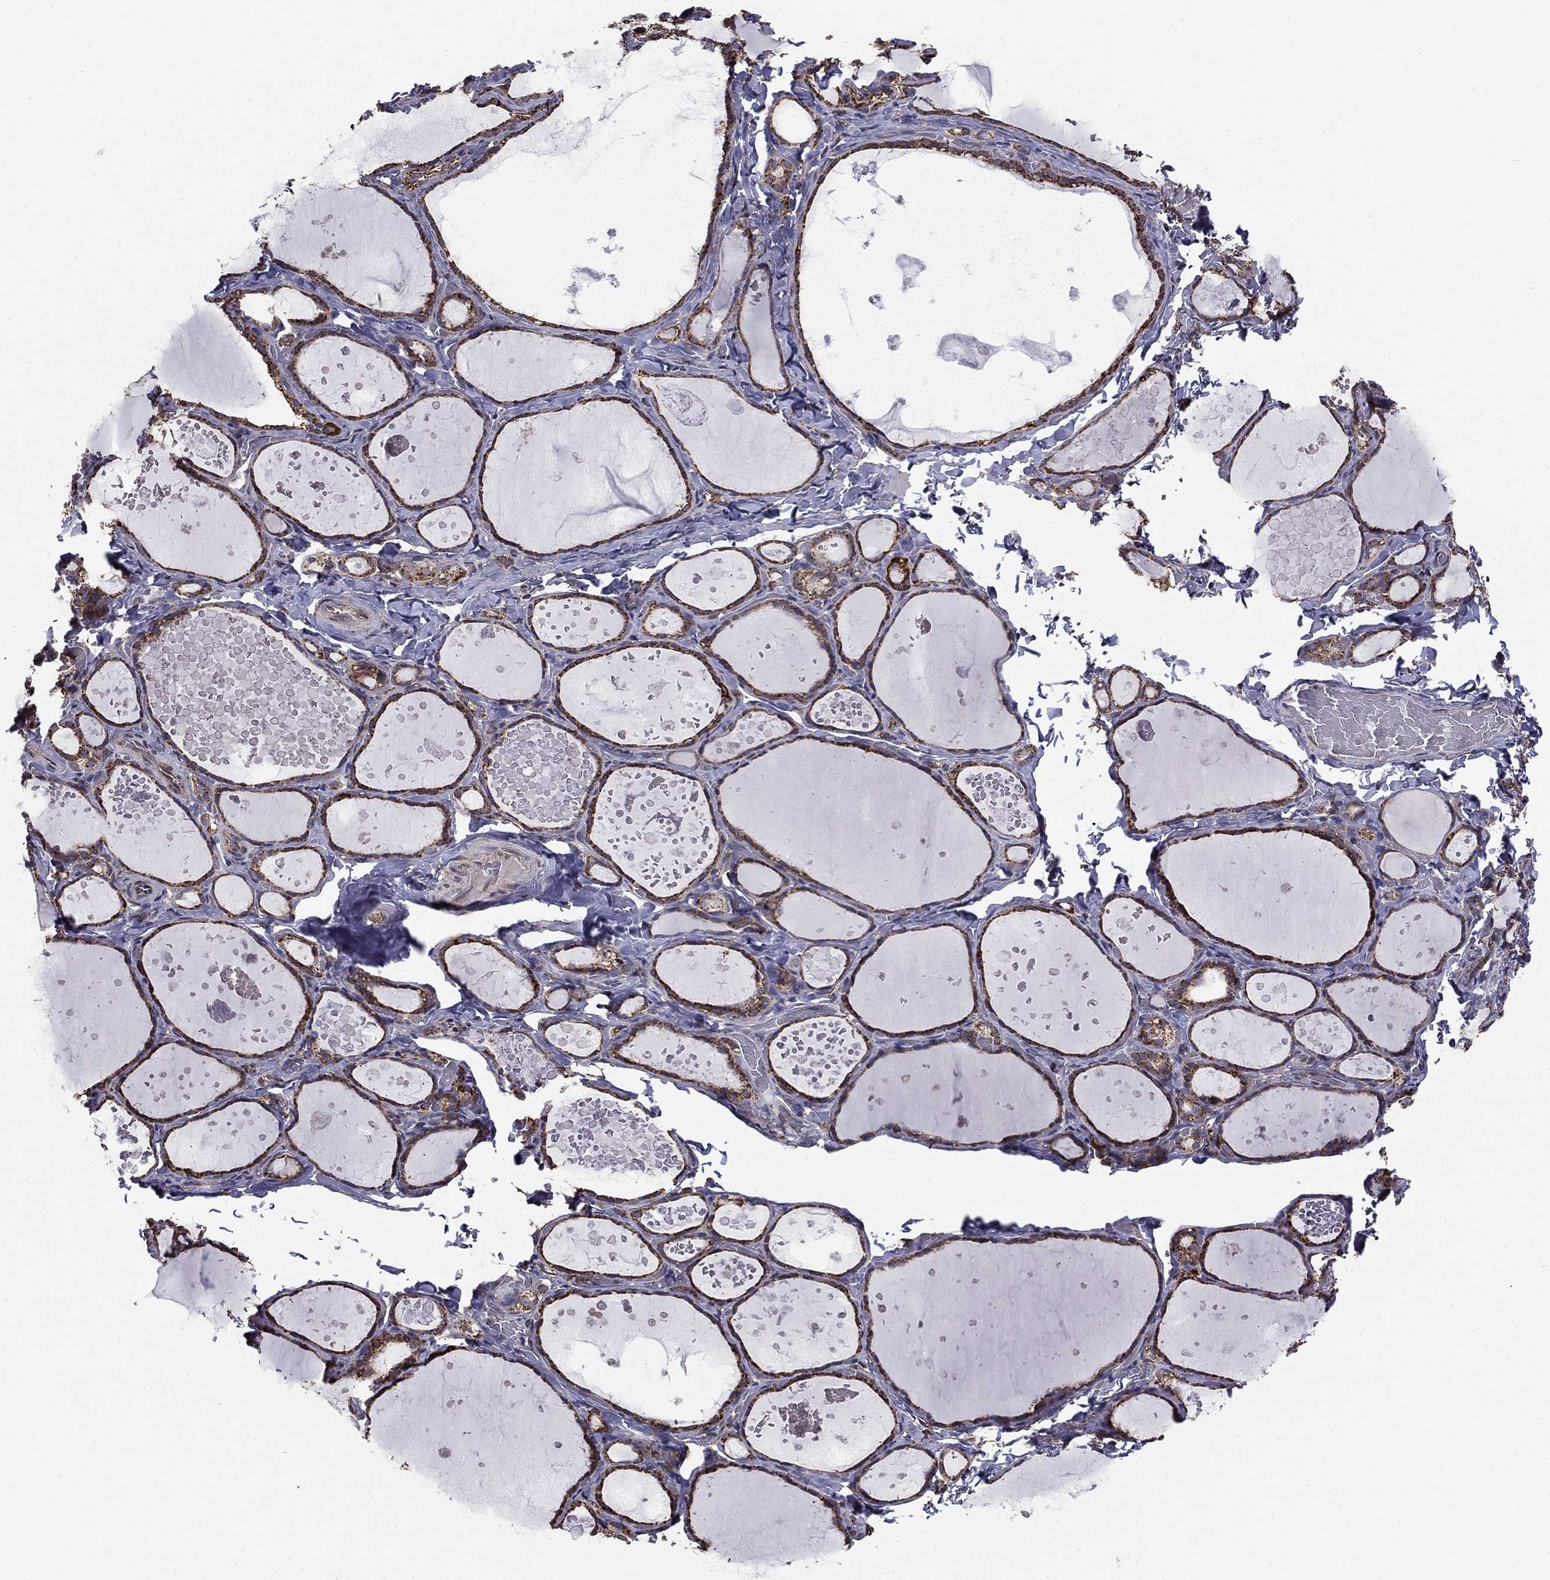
{"staining": {"intensity": "moderate", "quantity": ">75%", "location": "cytoplasmic/membranous"}, "tissue": "thyroid gland", "cell_type": "Glandular cells", "image_type": "normal", "snomed": [{"axis": "morphology", "description": "Normal tissue, NOS"}, {"axis": "topography", "description": "Thyroid gland"}], "caption": "Moderate cytoplasmic/membranous protein staining is appreciated in about >75% of glandular cells in thyroid gland.", "gene": "NKIRAS1", "patient": {"sex": "female", "age": 56}}